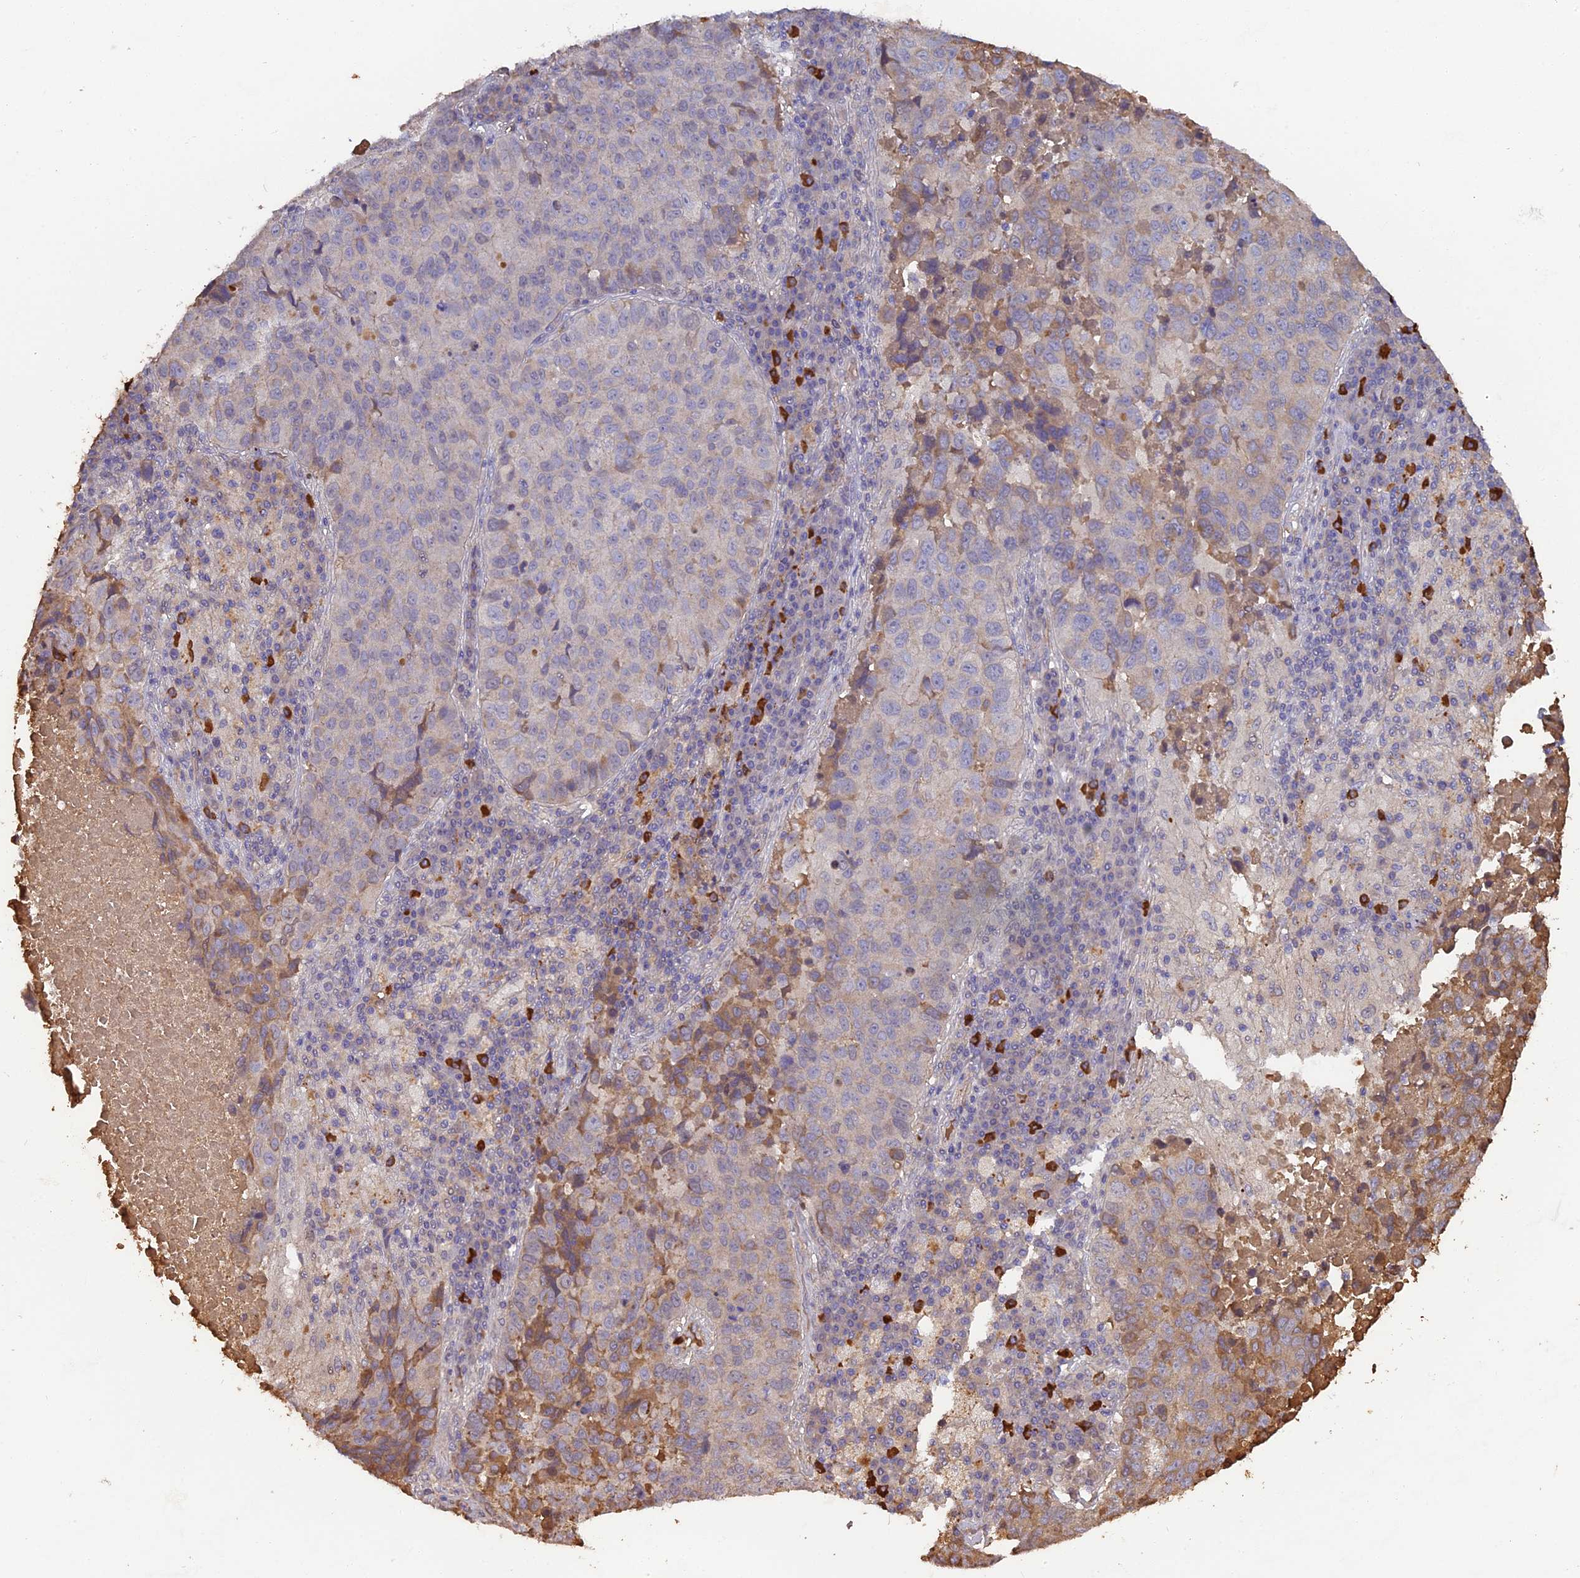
{"staining": {"intensity": "moderate", "quantity": "<25%", "location": "cytoplasmic/membranous"}, "tissue": "lung cancer", "cell_type": "Tumor cells", "image_type": "cancer", "snomed": [{"axis": "morphology", "description": "Squamous cell carcinoma, NOS"}, {"axis": "topography", "description": "Lung"}], "caption": "The histopathology image exhibits staining of lung squamous cell carcinoma, revealing moderate cytoplasmic/membranous protein positivity (brown color) within tumor cells.", "gene": "ERMAP", "patient": {"sex": "male", "age": 73}}